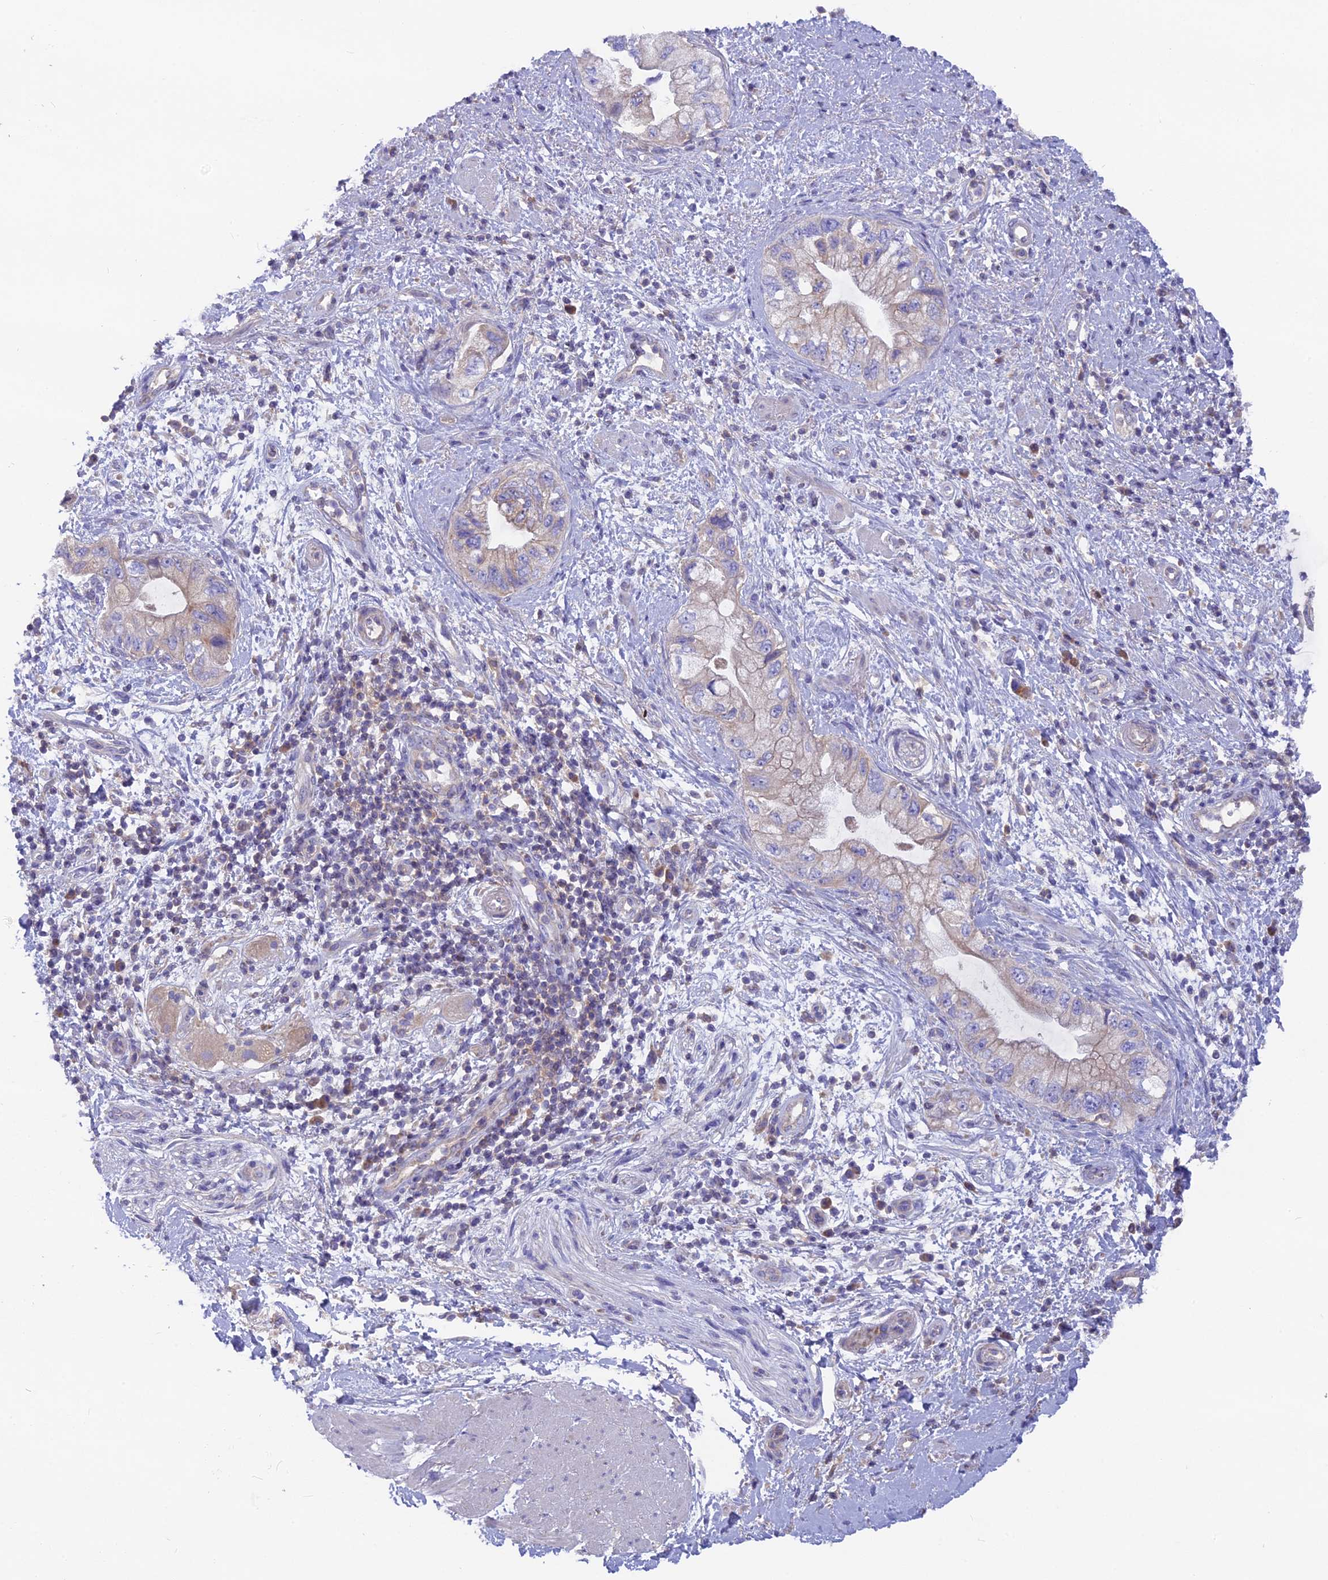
{"staining": {"intensity": "weak", "quantity": "25%-75%", "location": "cytoplasmic/membranous"}, "tissue": "pancreatic cancer", "cell_type": "Tumor cells", "image_type": "cancer", "snomed": [{"axis": "morphology", "description": "Adenocarcinoma, NOS"}, {"axis": "topography", "description": "Pancreas"}], "caption": "The immunohistochemical stain shows weak cytoplasmic/membranous expression in tumor cells of adenocarcinoma (pancreatic) tissue. (Stains: DAB in brown, nuclei in blue, Microscopy: brightfield microscopy at high magnification).", "gene": "PZP", "patient": {"sex": "female", "age": 73}}